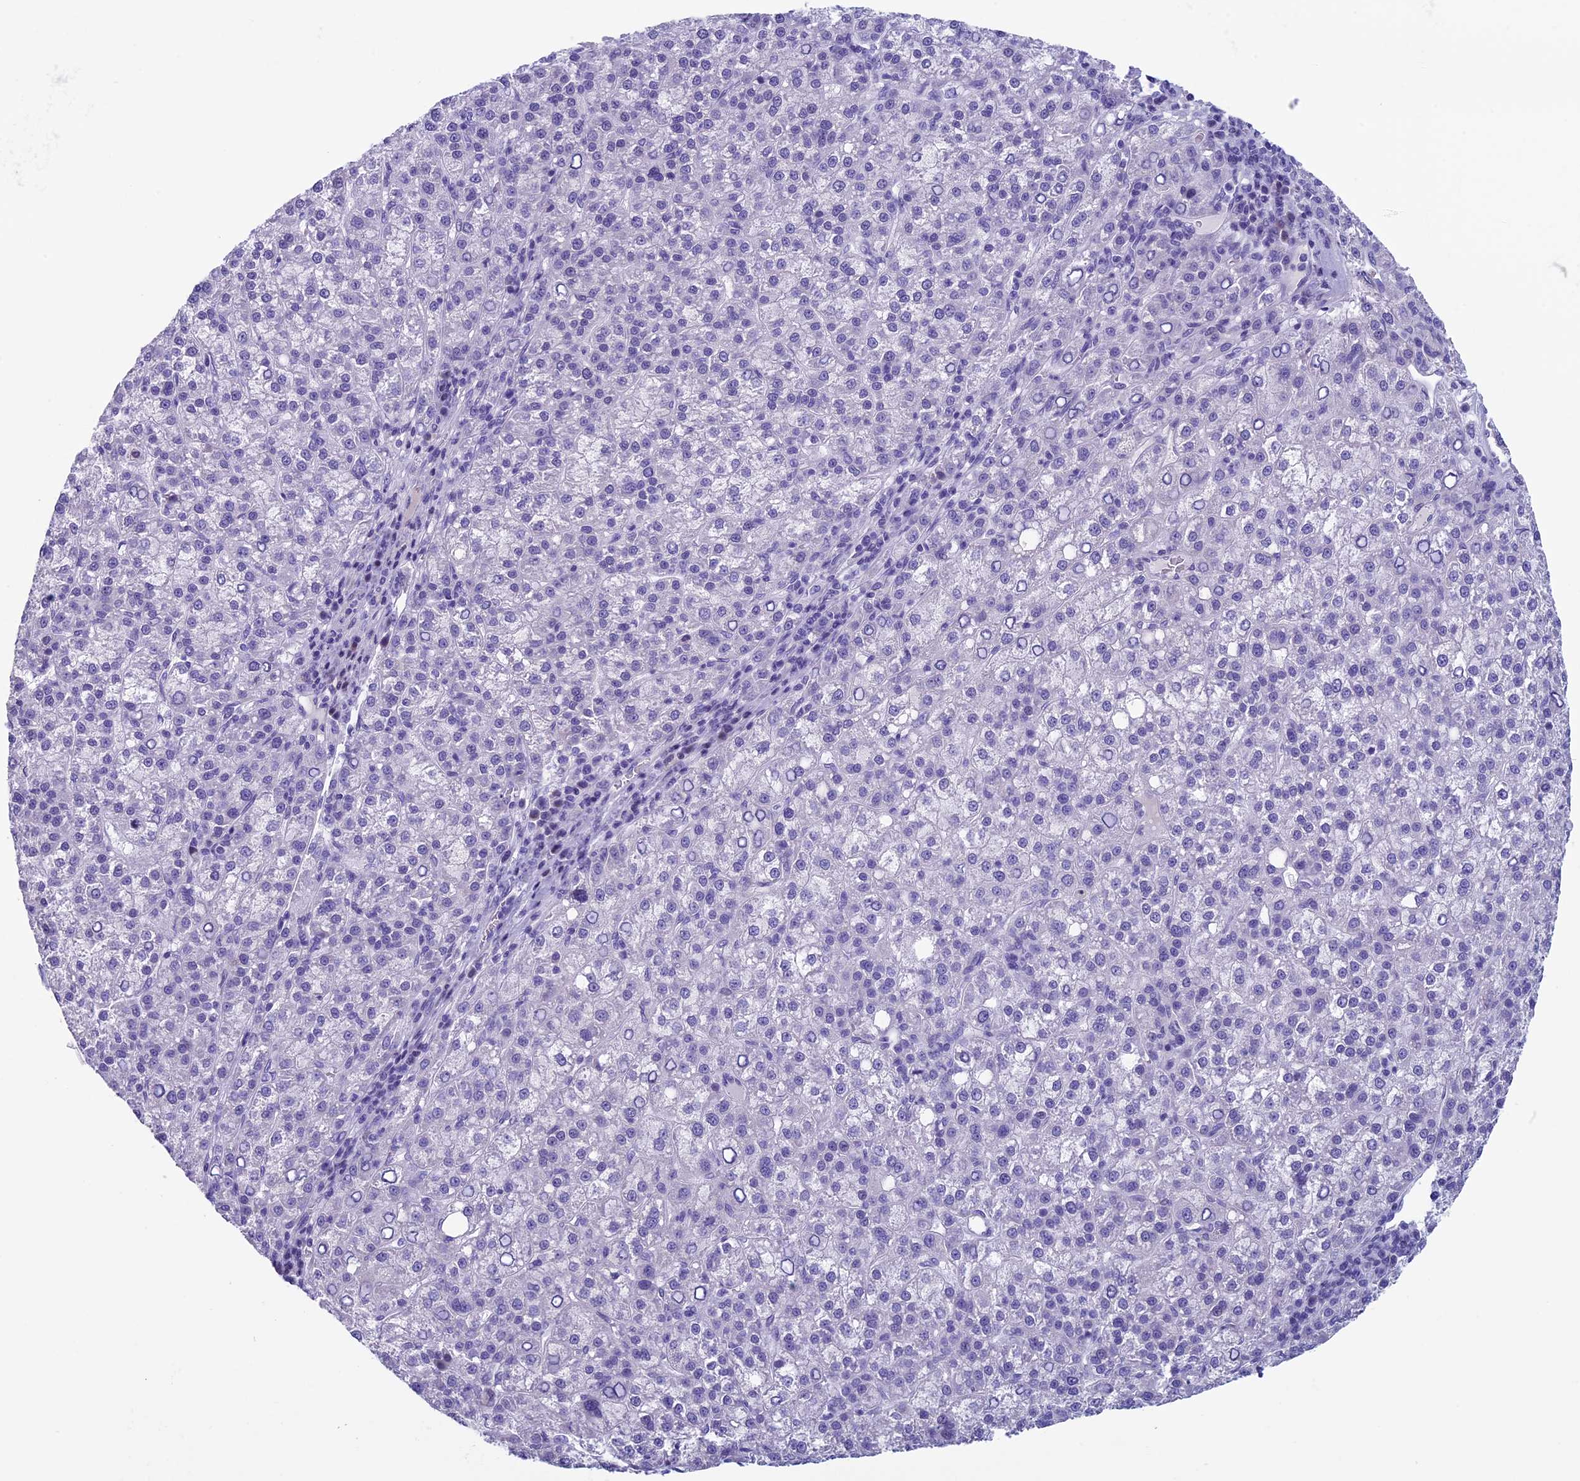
{"staining": {"intensity": "negative", "quantity": "none", "location": "none"}, "tissue": "liver cancer", "cell_type": "Tumor cells", "image_type": "cancer", "snomed": [{"axis": "morphology", "description": "Carcinoma, Hepatocellular, NOS"}, {"axis": "topography", "description": "Liver"}], "caption": "Tumor cells are negative for protein expression in human liver cancer (hepatocellular carcinoma). (DAB immunohistochemistry (IHC), high magnification).", "gene": "ZNF563", "patient": {"sex": "female", "age": 58}}